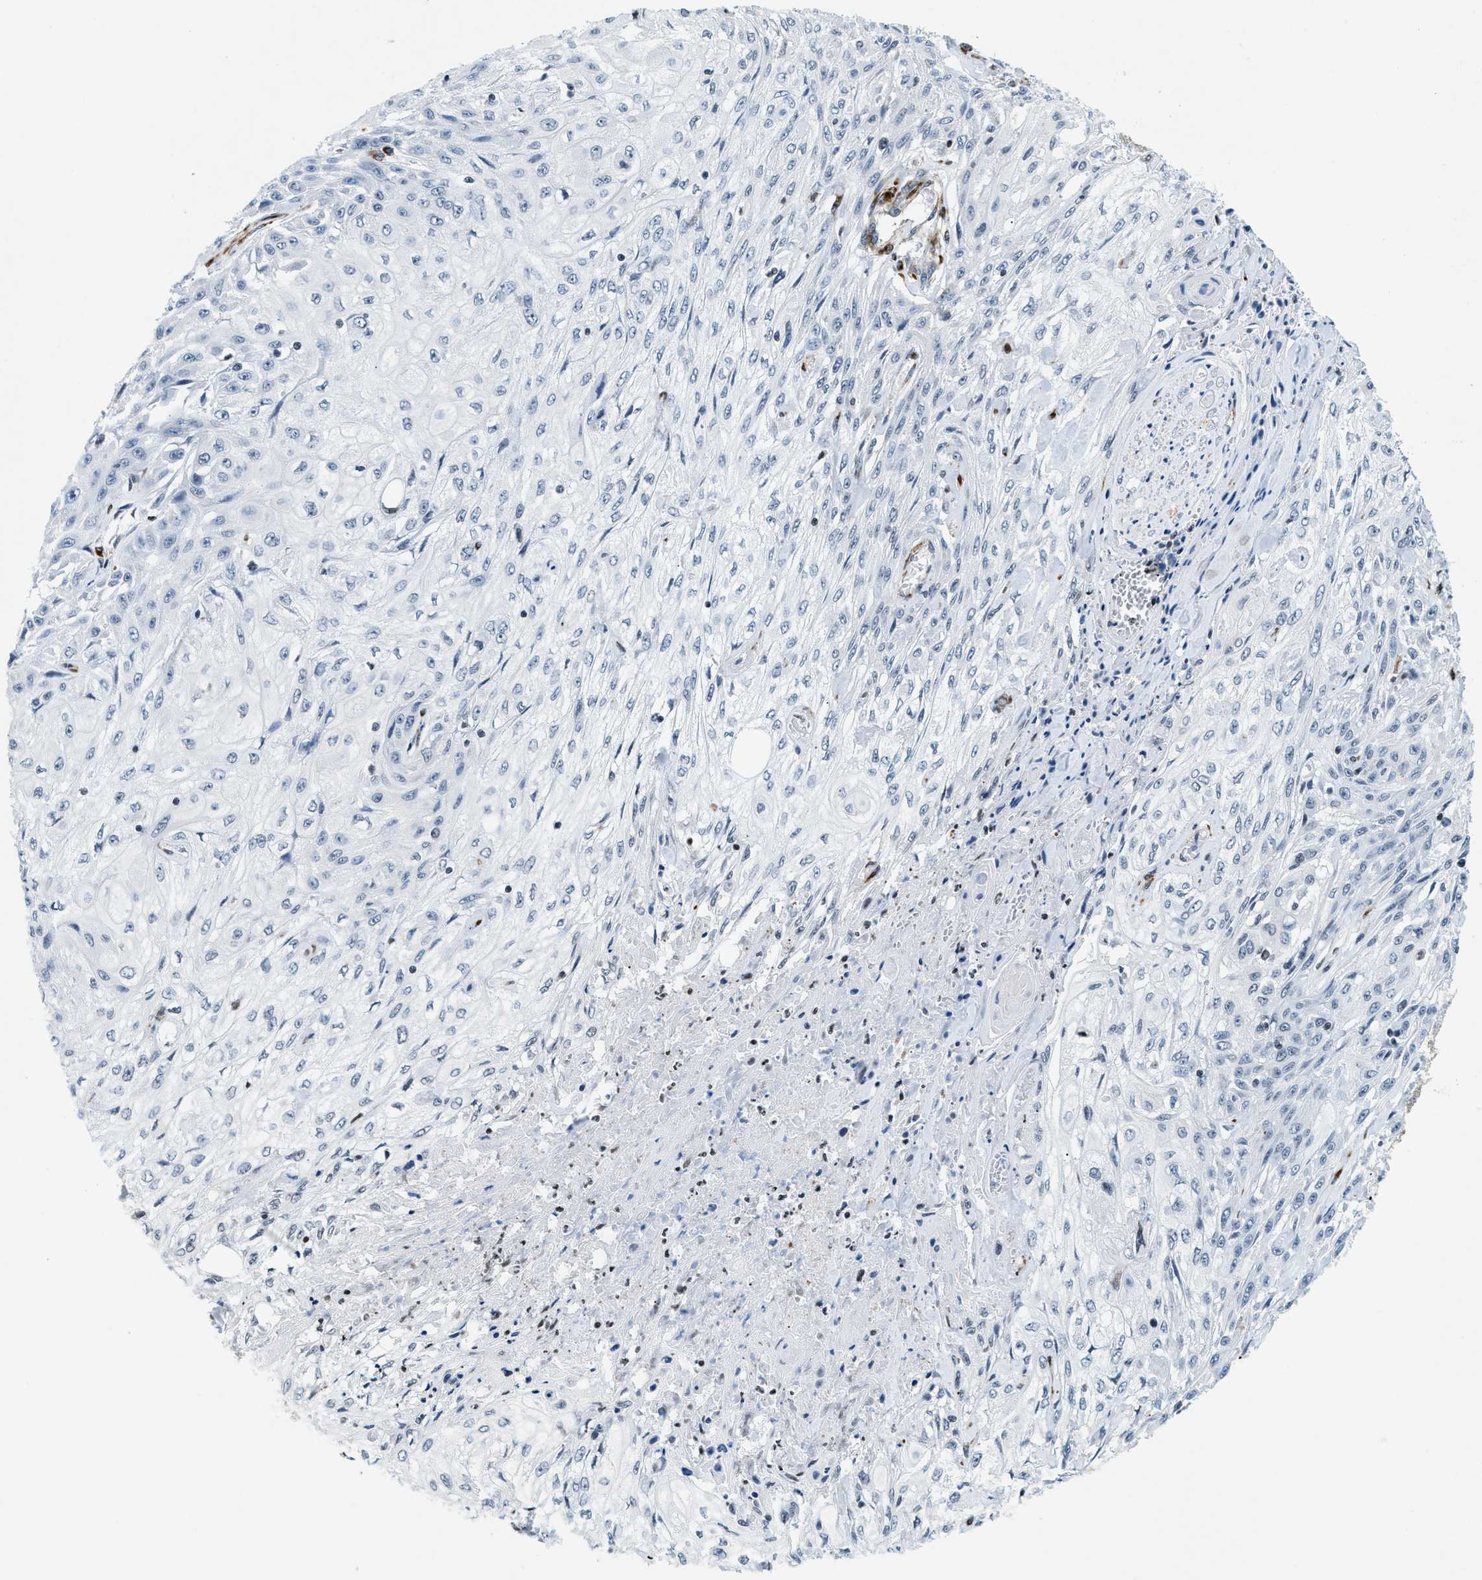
{"staining": {"intensity": "negative", "quantity": "none", "location": "none"}, "tissue": "skin cancer", "cell_type": "Tumor cells", "image_type": "cancer", "snomed": [{"axis": "morphology", "description": "Squamous cell carcinoma, NOS"}, {"axis": "morphology", "description": "Squamous cell carcinoma, metastatic, NOS"}, {"axis": "topography", "description": "Skin"}, {"axis": "topography", "description": "Lymph node"}], "caption": "Tumor cells are negative for protein expression in human skin squamous cell carcinoma. (DAB (3,3'-diaminobenzidine) immunohistochemistry, high magnification).", "gene": "UVRAG", "patient": {"sex": "male", "age": 75}}